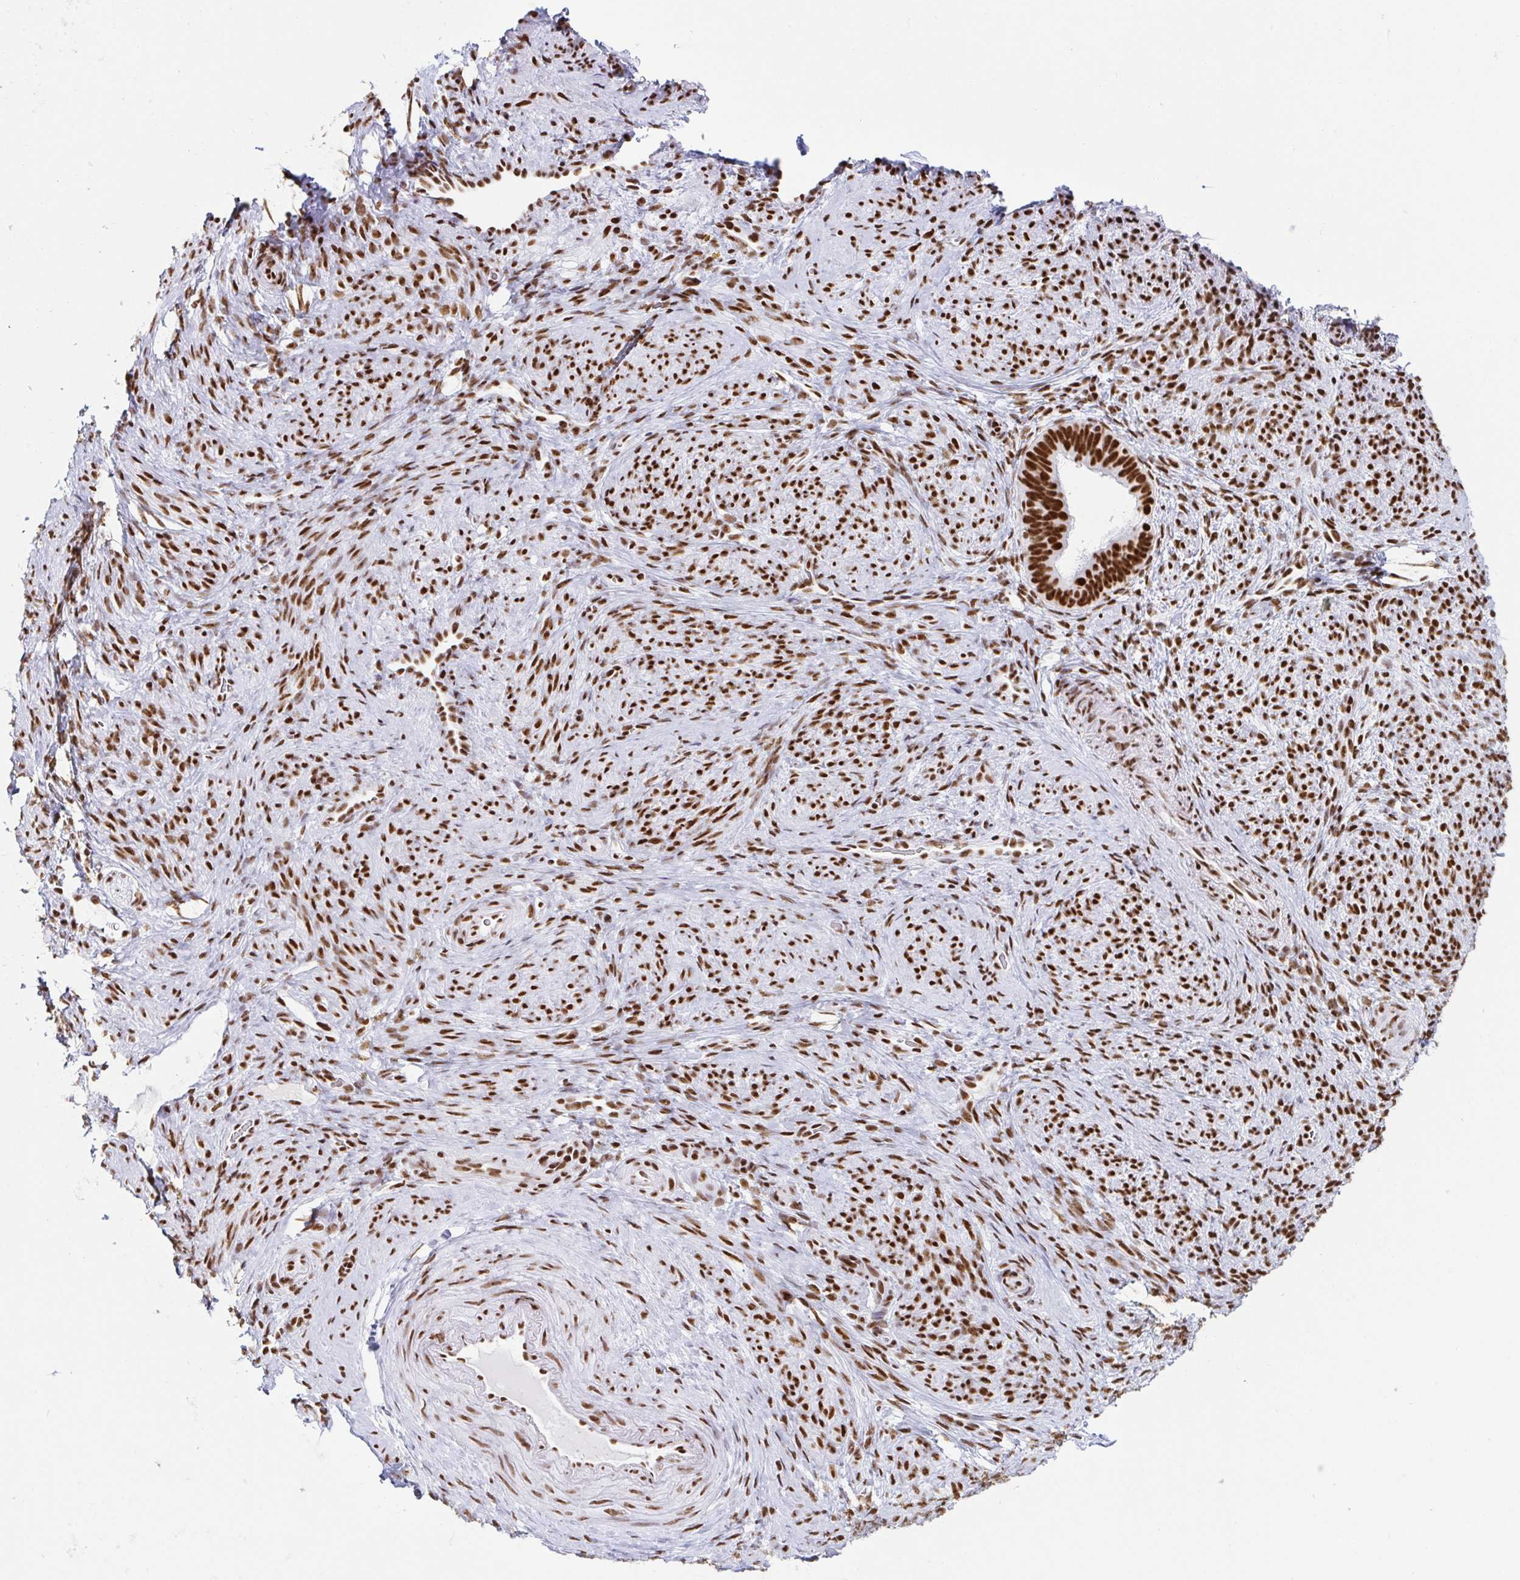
{"staining": {"intensity": "strong", "quantity": "<25%", "location": "nuclear"}, "tissue": "endometrium", "cell_type": "Cells in endometrial stroma", "image_type": "normal", "snomed": [{"axis": "morphology", "description": "Normal tissue, NOS"}, {"axis": "topography", "description": "Endometrium"}], "caption": "Immunohistochemical staining of normal human endometrium exhibits strong nuclear protein staining in approximately <25% of cells in endometrial stroma.", "gene": "EWSR1", "patient": {"sex": "female", "age": 34}}